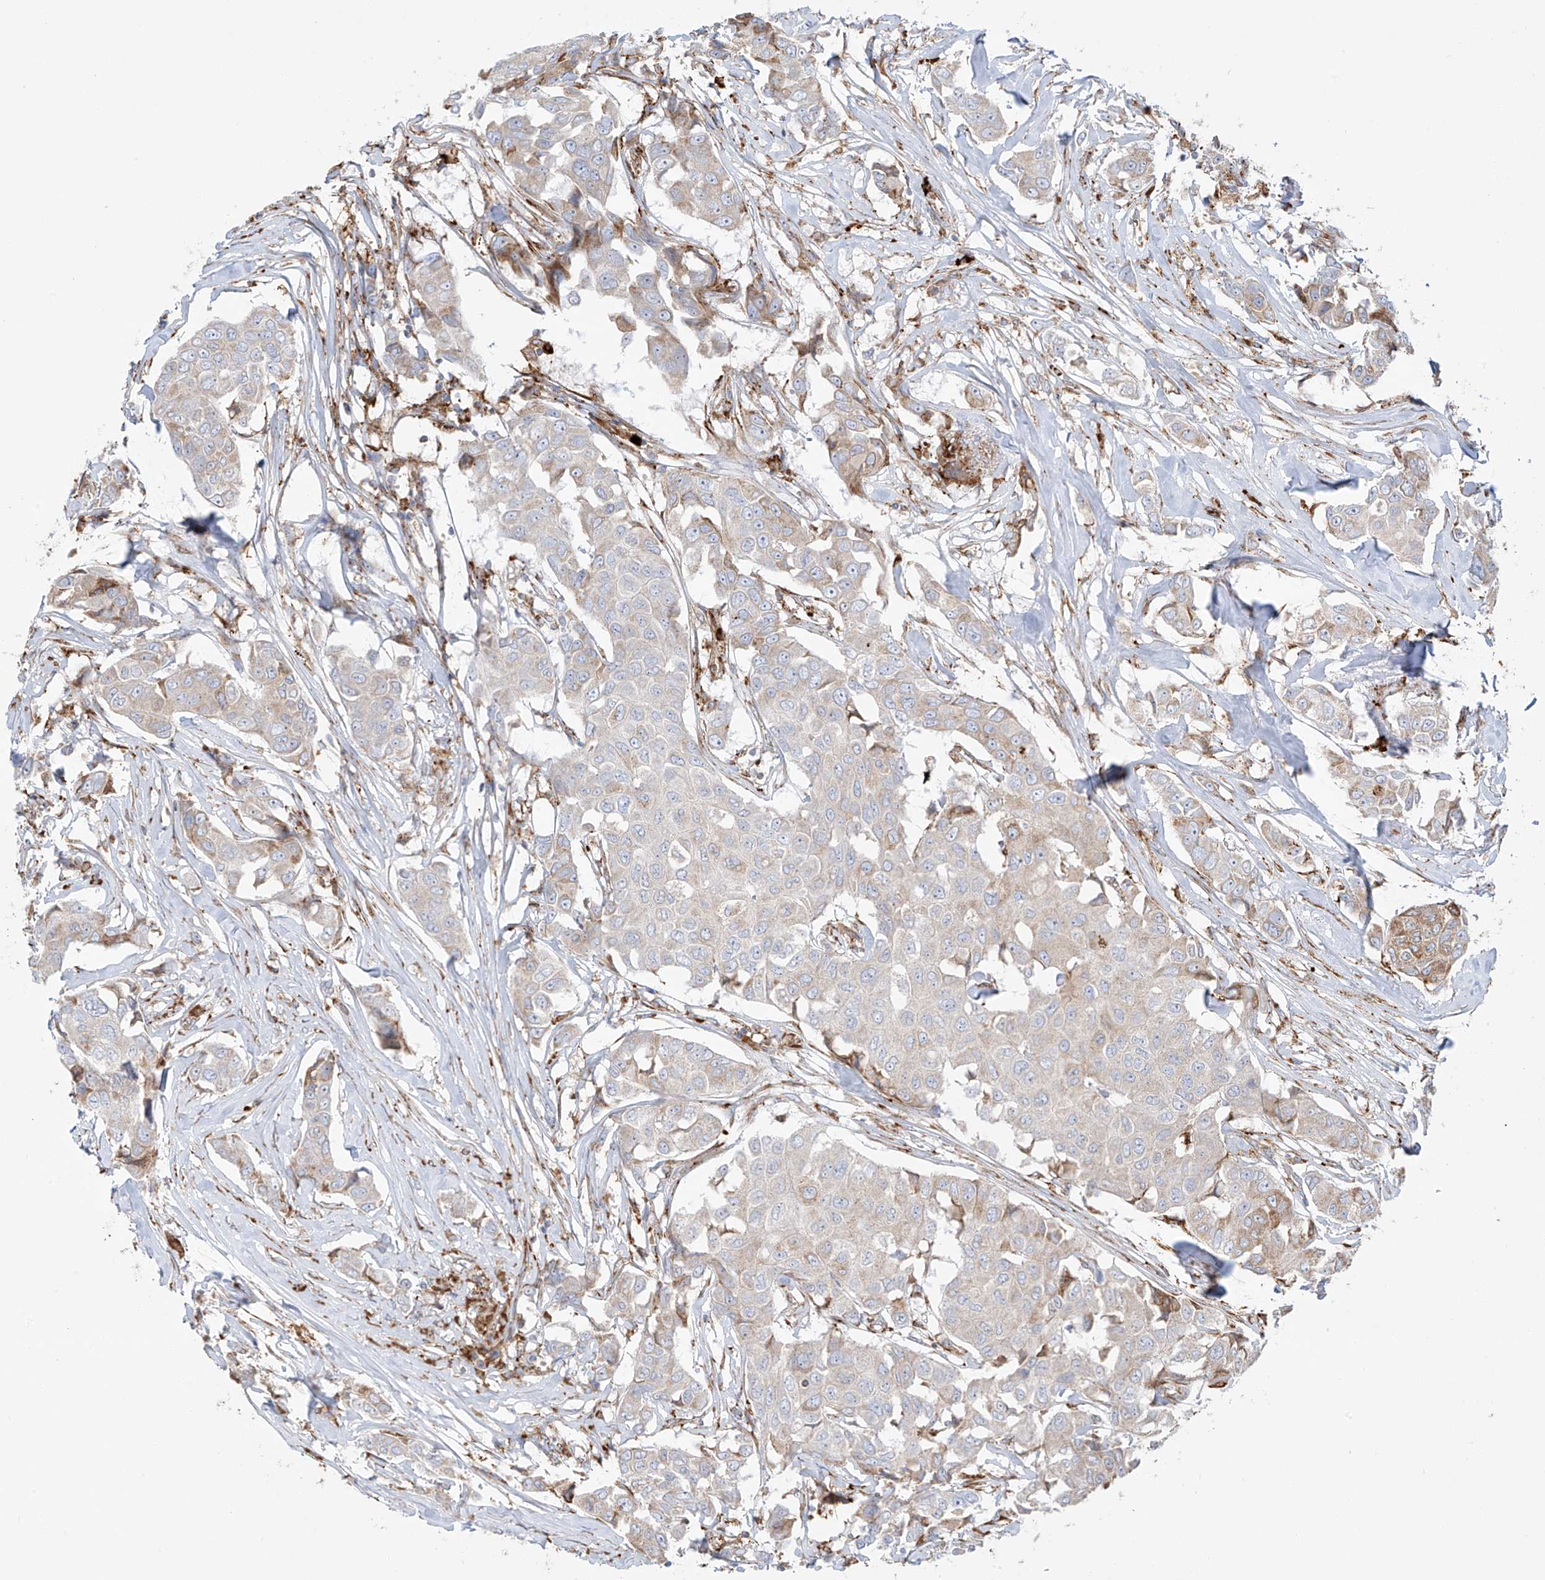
{"staining": {"intensity": "weak", "quantity": "<25%", "location": "cytoplasmic/membranous"}, "tissue": "breast cancer", "cell_type": "Tumor cells", "image_type": "cancer", "snomed": [{"axis": "morphology", "description": "Duct carcinoma"}, {"axis": "topography", "description": "Breast"}], "caption": "An image of breast cancer (infiltrating ductal carcinoma) stained for a protein reveals no brown staining in tumor cells.", "gene": "MX1", "patient": {"sex": "female", "age": 80}}